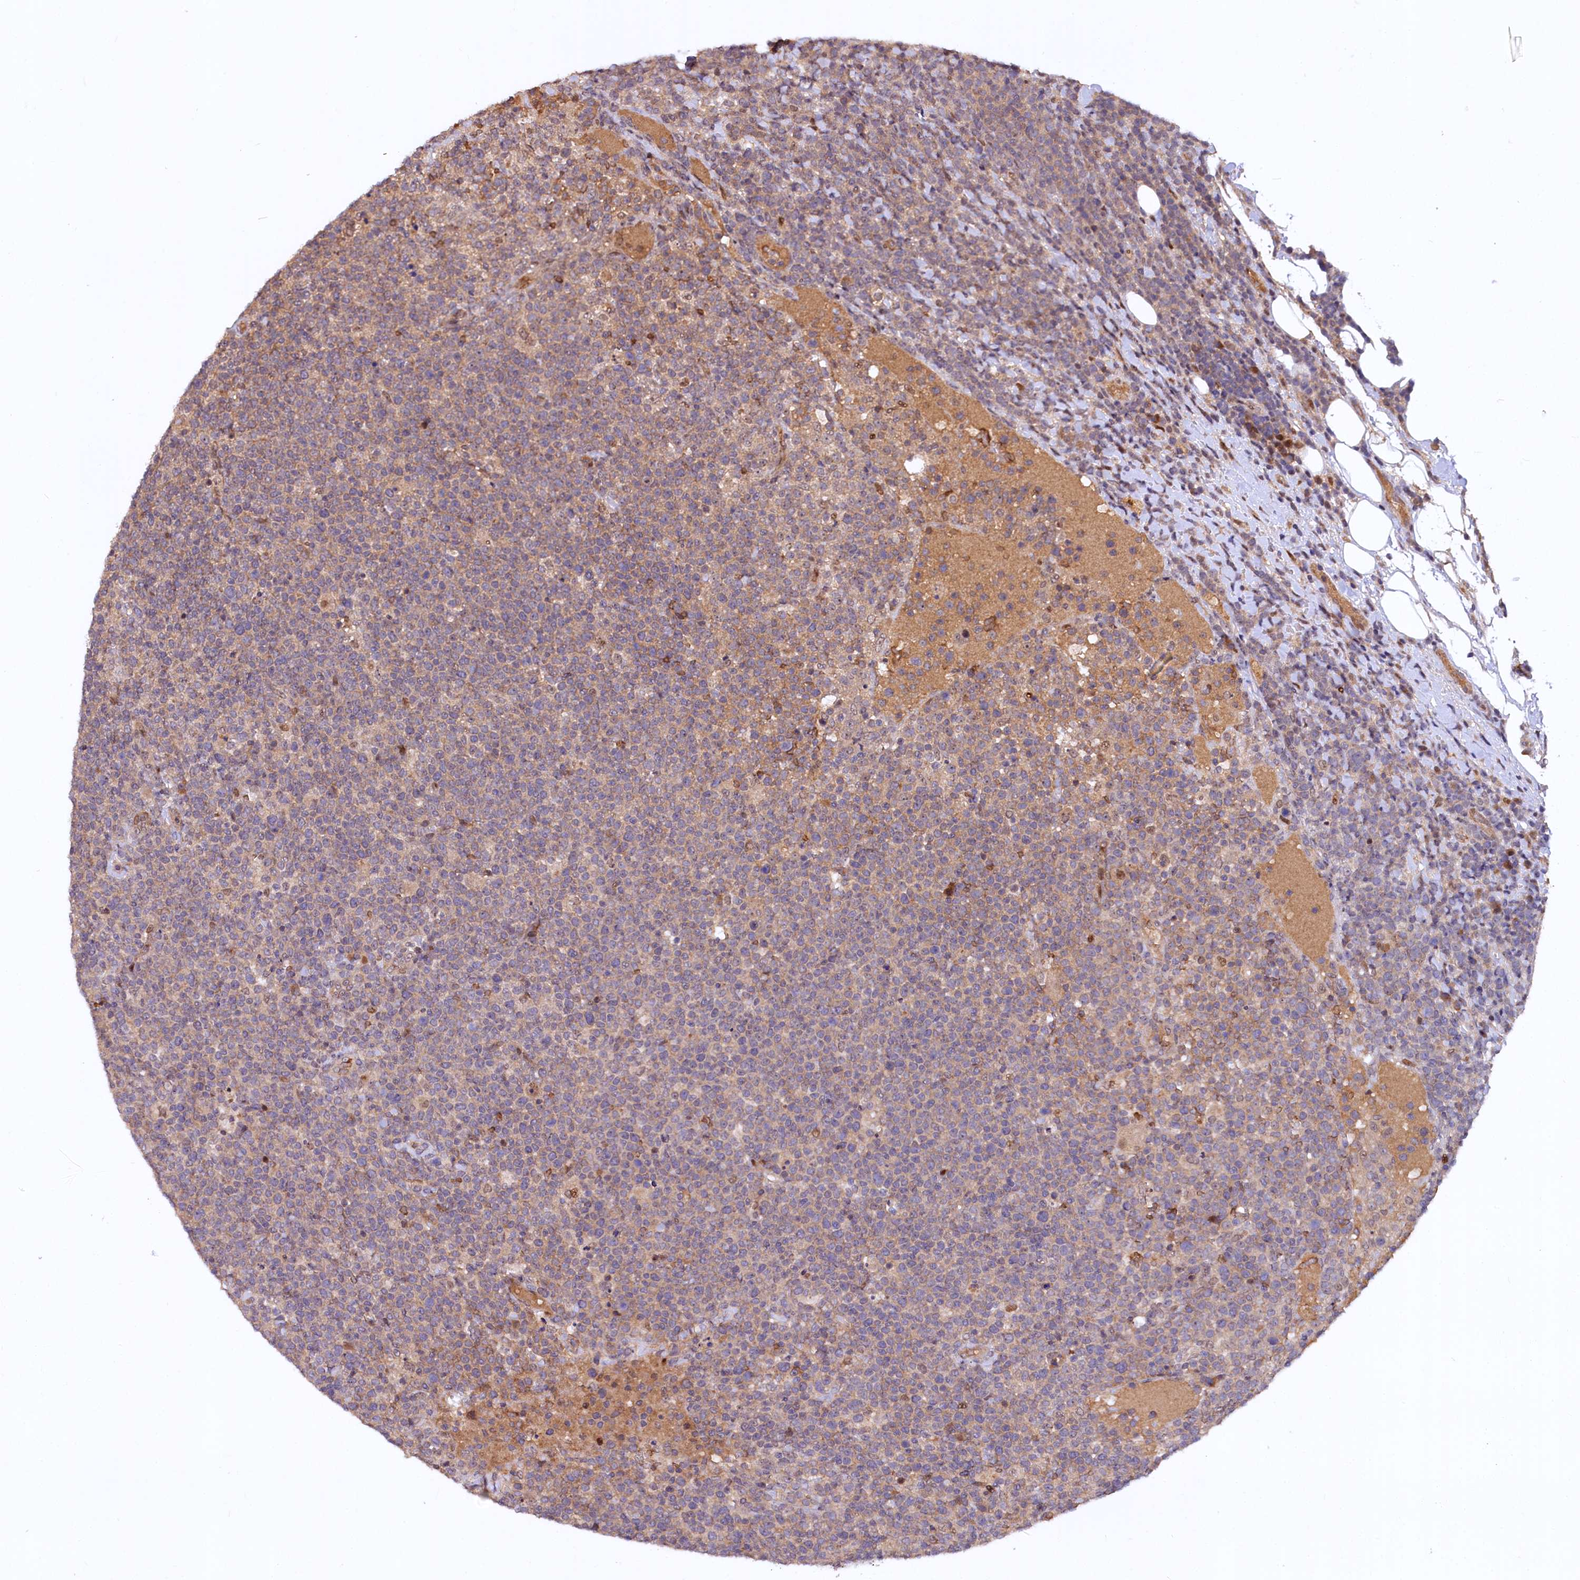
{"staining": {"intensity": "weak", "quantity": "25%-75%", "location": "cytoplasmic/membranous,nuclear"}, "tissue": "lymphoma", "cell_type": "Tumor cells", "image_type": "cancer", "snomed": [{"axis": "morphology", "description": "Malignant lymphoma, non-Hodgkin's type, High grade"}, {"axis": "topography", "description": "Lymph node"}], "caption": "This photomicrograph shows IHC staining of malignant lymphoma, non-Hodgkin's type (high-grade), with low weak cytoplasmic/membranous and nuclear positivity in approximately 25%-75% of tumor cells.", "gene": "N4BP2L1", "patient": {"sex": "male", "age": 61}}